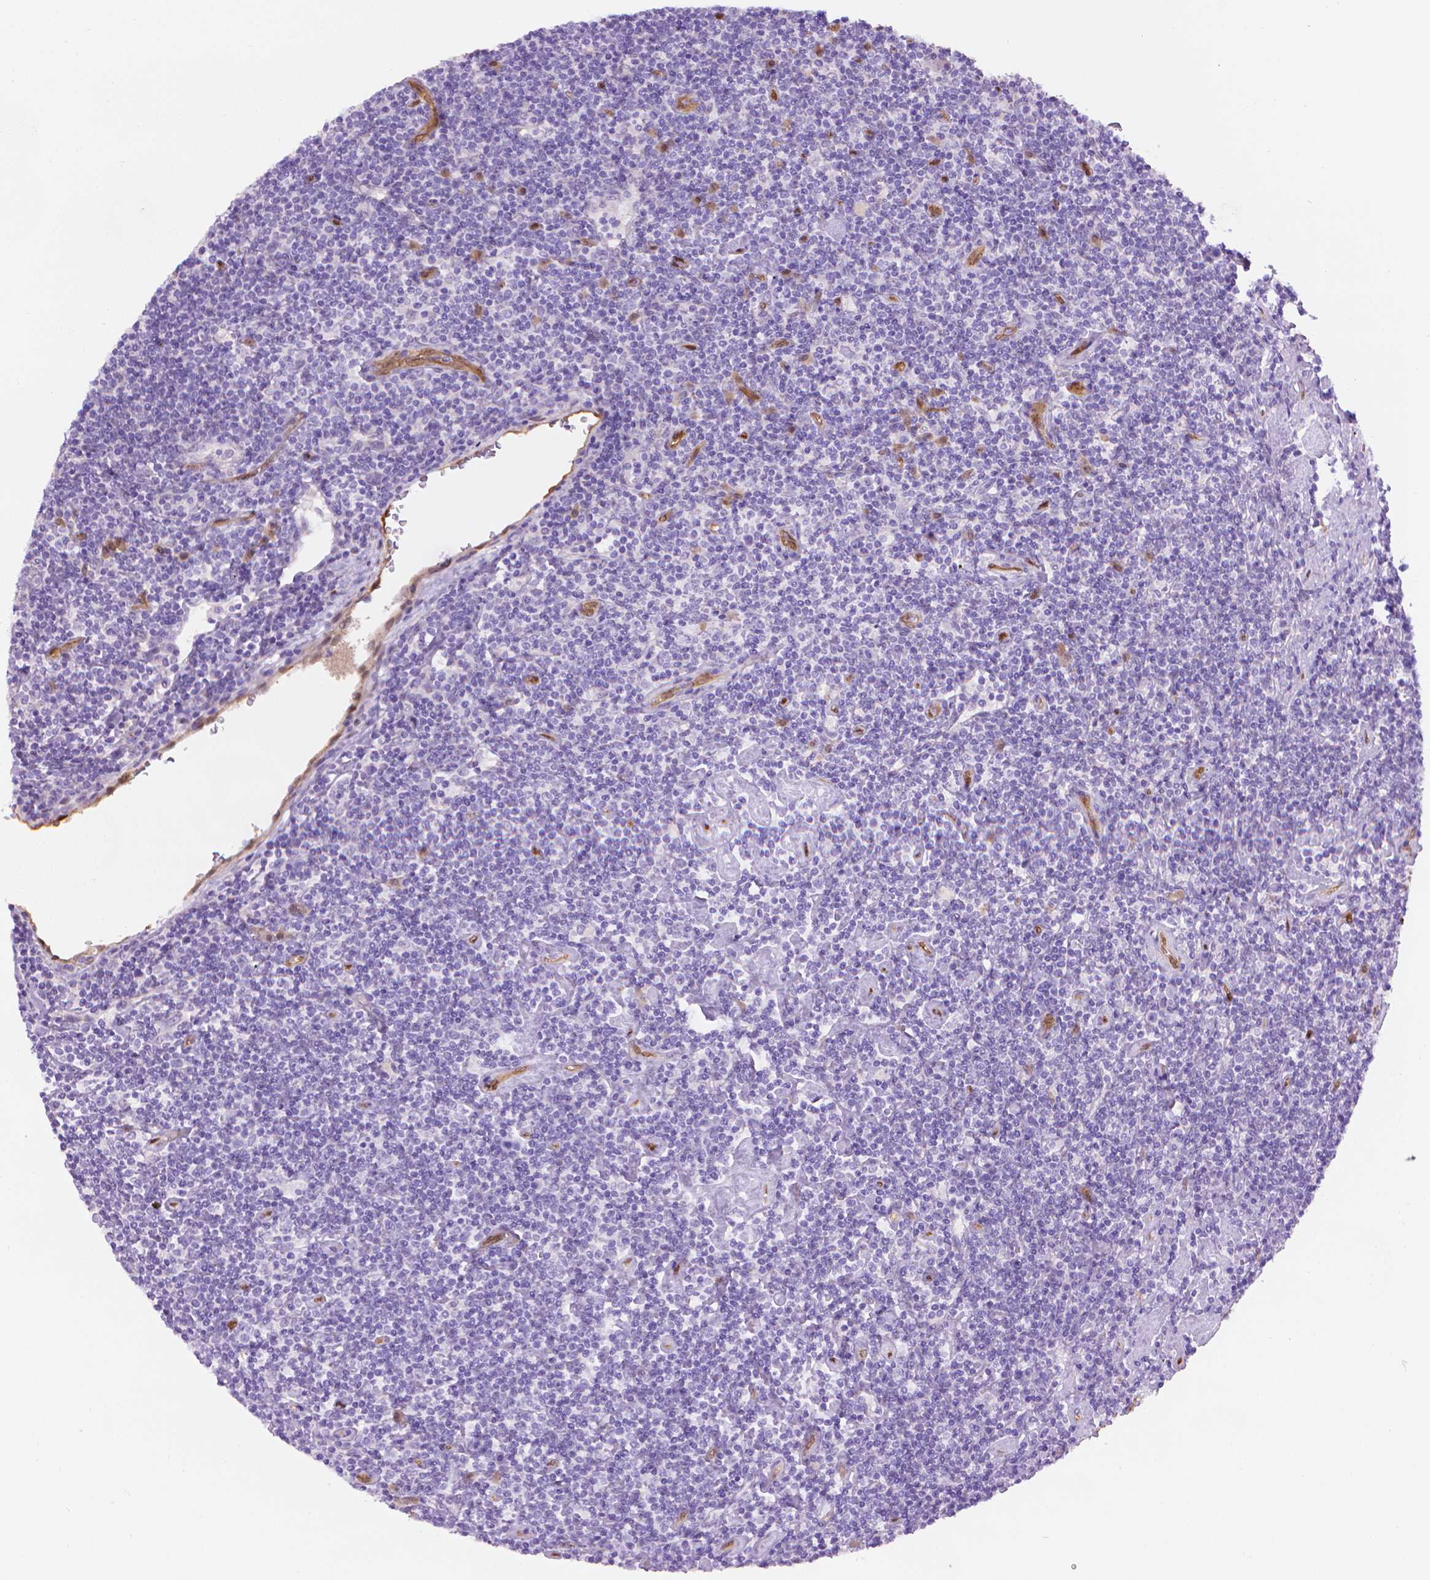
{"staining": {"intensity": "negative", "quantity": "none", "location": "none"}, "tissue": "lymphoma", "cell_type": "Tumor cells", "image_type": "cancer", "snomed": [{"axis": "morphology", "description": "Hodgkin's disease, NOS"}, {"axis": "topography", "description": "Lymph node"}], "caption": "Immunohistochemical staining of lymphoma exhibits no significant expression in tumor cells.", "gene": "CLIC4", "patient": {"sex": "male", "age": 40}}